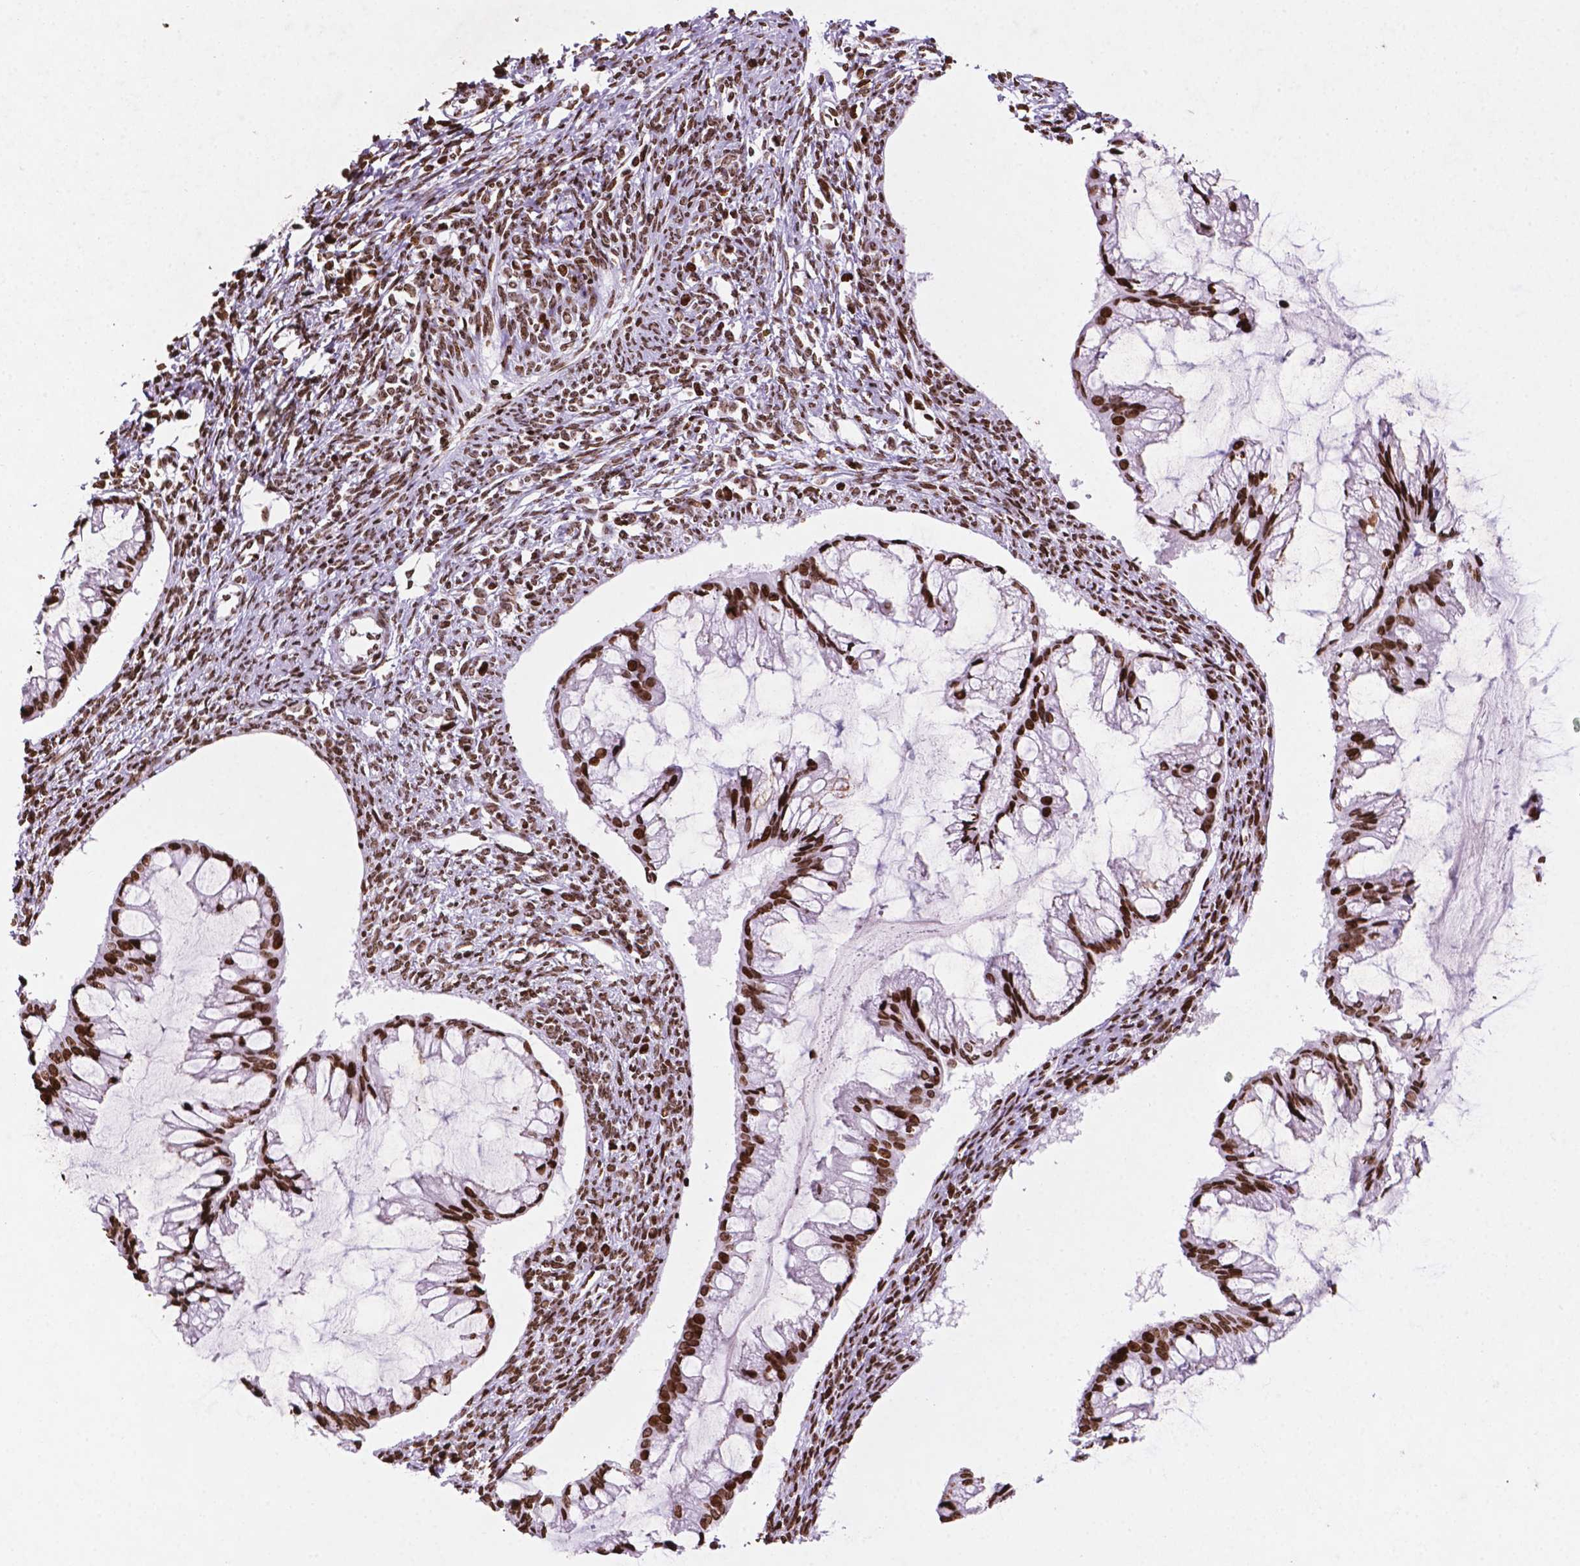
{"staining": {"intensity": "strong", "quantity": ">75%", "location": "nuclear"}, "tissue": "ovarian cancer", "cell_type": "Tumor cells", "image_type": "cancer", "snomed": [{"axis": "morphology", "description": "Cystadenocarcinoma, mucinous, NOS"}, {"axis": "topography", "description": "Ovary"}], "caption": "Brown immunohistochemical staining in ovarian cancer (mucinous cystadenocarcinoma) displays strong nuclear positivity in about >75% of tumor cells.", "gene": "TMEM250", "patient": {"sex": "female", "age": 73}}